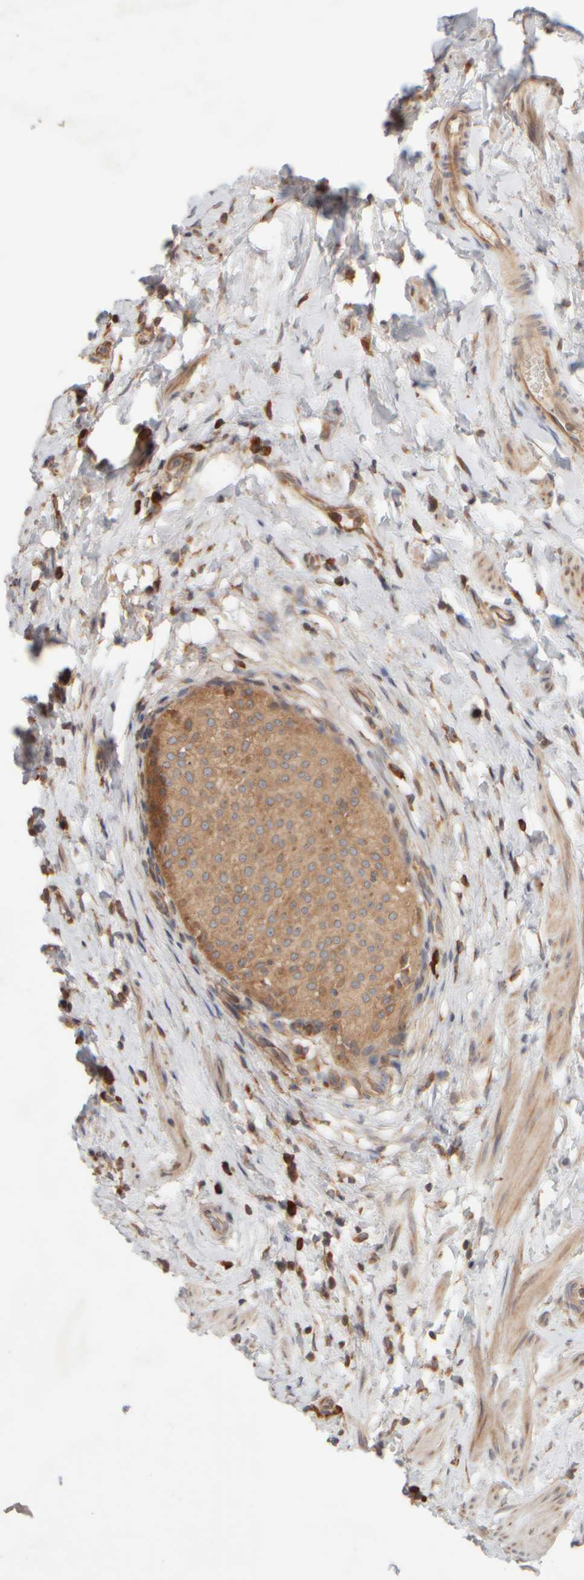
{"staining": {"intensity": "moderate", "quantity": ">75%", "location": "cytoplasmic/membranous"}, "tissue": "urothelial cancer", "cell_type": "Tumor cells", "image_type": "cancer", "snomed": [{"axis": "morphology", "description": "Normal tissue, NOS"}, {"axis": "morphology", "description": "Urothelial carcinoma, Low grade"}, {"axis": "topography", "description": "Smooth muscle"}, {"axis": "topography", "description": "Urinary bladder"}], "caption": "The micrograph exhibits a brown stain indicating the presence of a protein in the cytoplasmic/membranous of tumor cells in urothelial cancer.", "gene": "EIF2B3", "patient": {"sex": "male", "age": 60}}